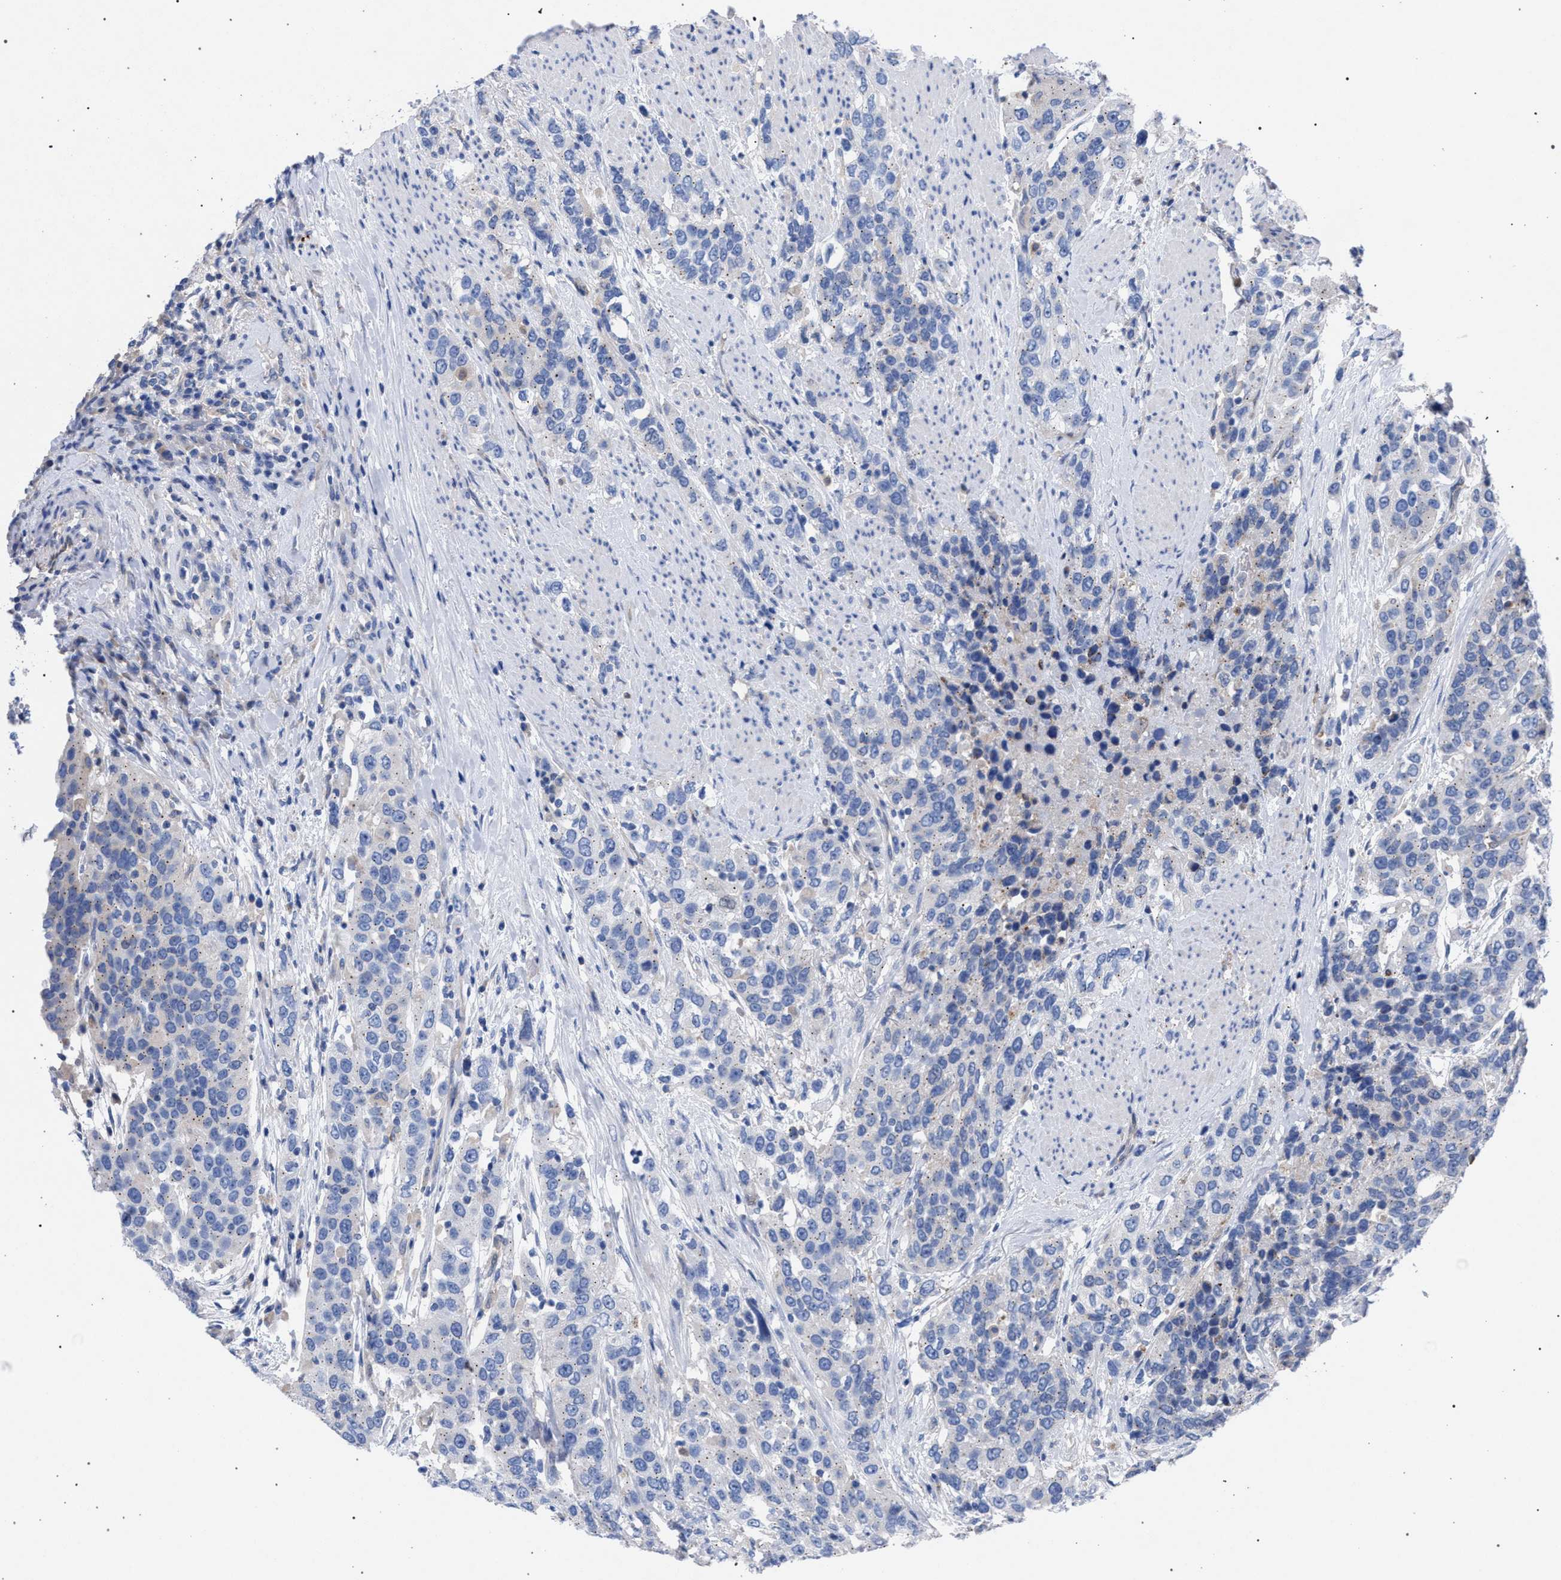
{"staining": {"intensity": "negative", "quantity": "none", "location": "none"}, "tissue": "urothelial cancer", "cell_type": "Tumor cells", "image_type": "cancer", "snomed": [{"axis": "morphology", "description": "Urothelial carcinoma, High grade"}, {"axis": "topography", "description": "Urinary bladder"}], "caption": "Histopathology image shows no significant protein positivity in tumor cells of urothelial carcinoma (high-grade).", "gene": "GMPR", "patient": {"sex": "female", "age": 80}}